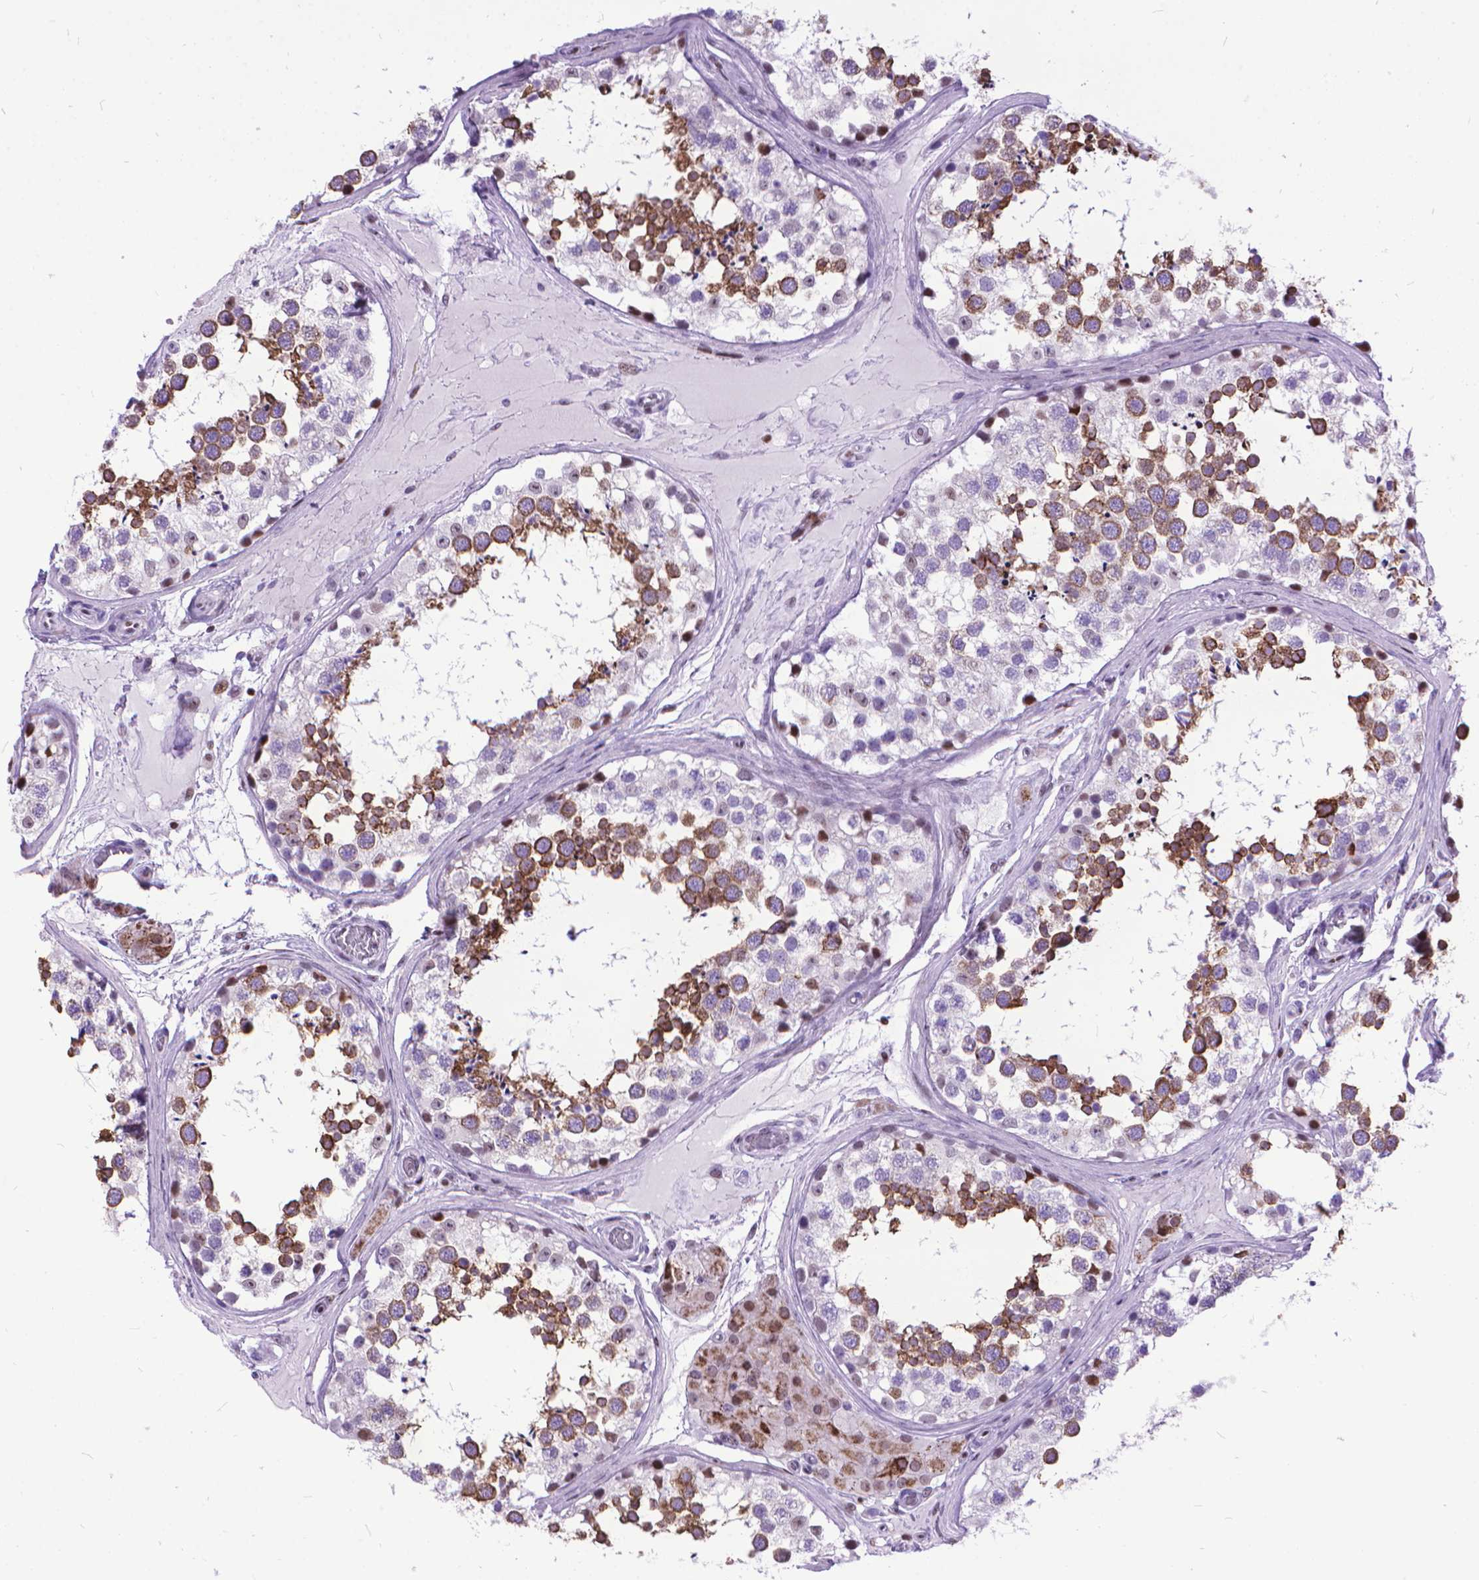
{"staining": {"intensity": "strong", "quantity": "25%-75%", "location": "cytoplasmic/membranous"}, "tissue": "testis", "cell_type": "Cells in seminiferous ducts", "image_type": "normal", "snomed": [{"axis": "morphology", "description": "Normal tissue, NOS"}, {"axis": "morphology", "description": "Seminoma, NOS"}, {"axis": "topography", "description": "Testis"}], "caption": "Testis stained with immunohistochemistry exhibits strong cytoplasmic/membranous expression in about 25%-75% of cells in seminiferous ducts. The protein is stained brown, and the nuclei are stained in blue (DAB IHC with brightfield microscopy, high magnification).", "gene": "POLE4", "patient": {"sex": "male", "age": 65}}